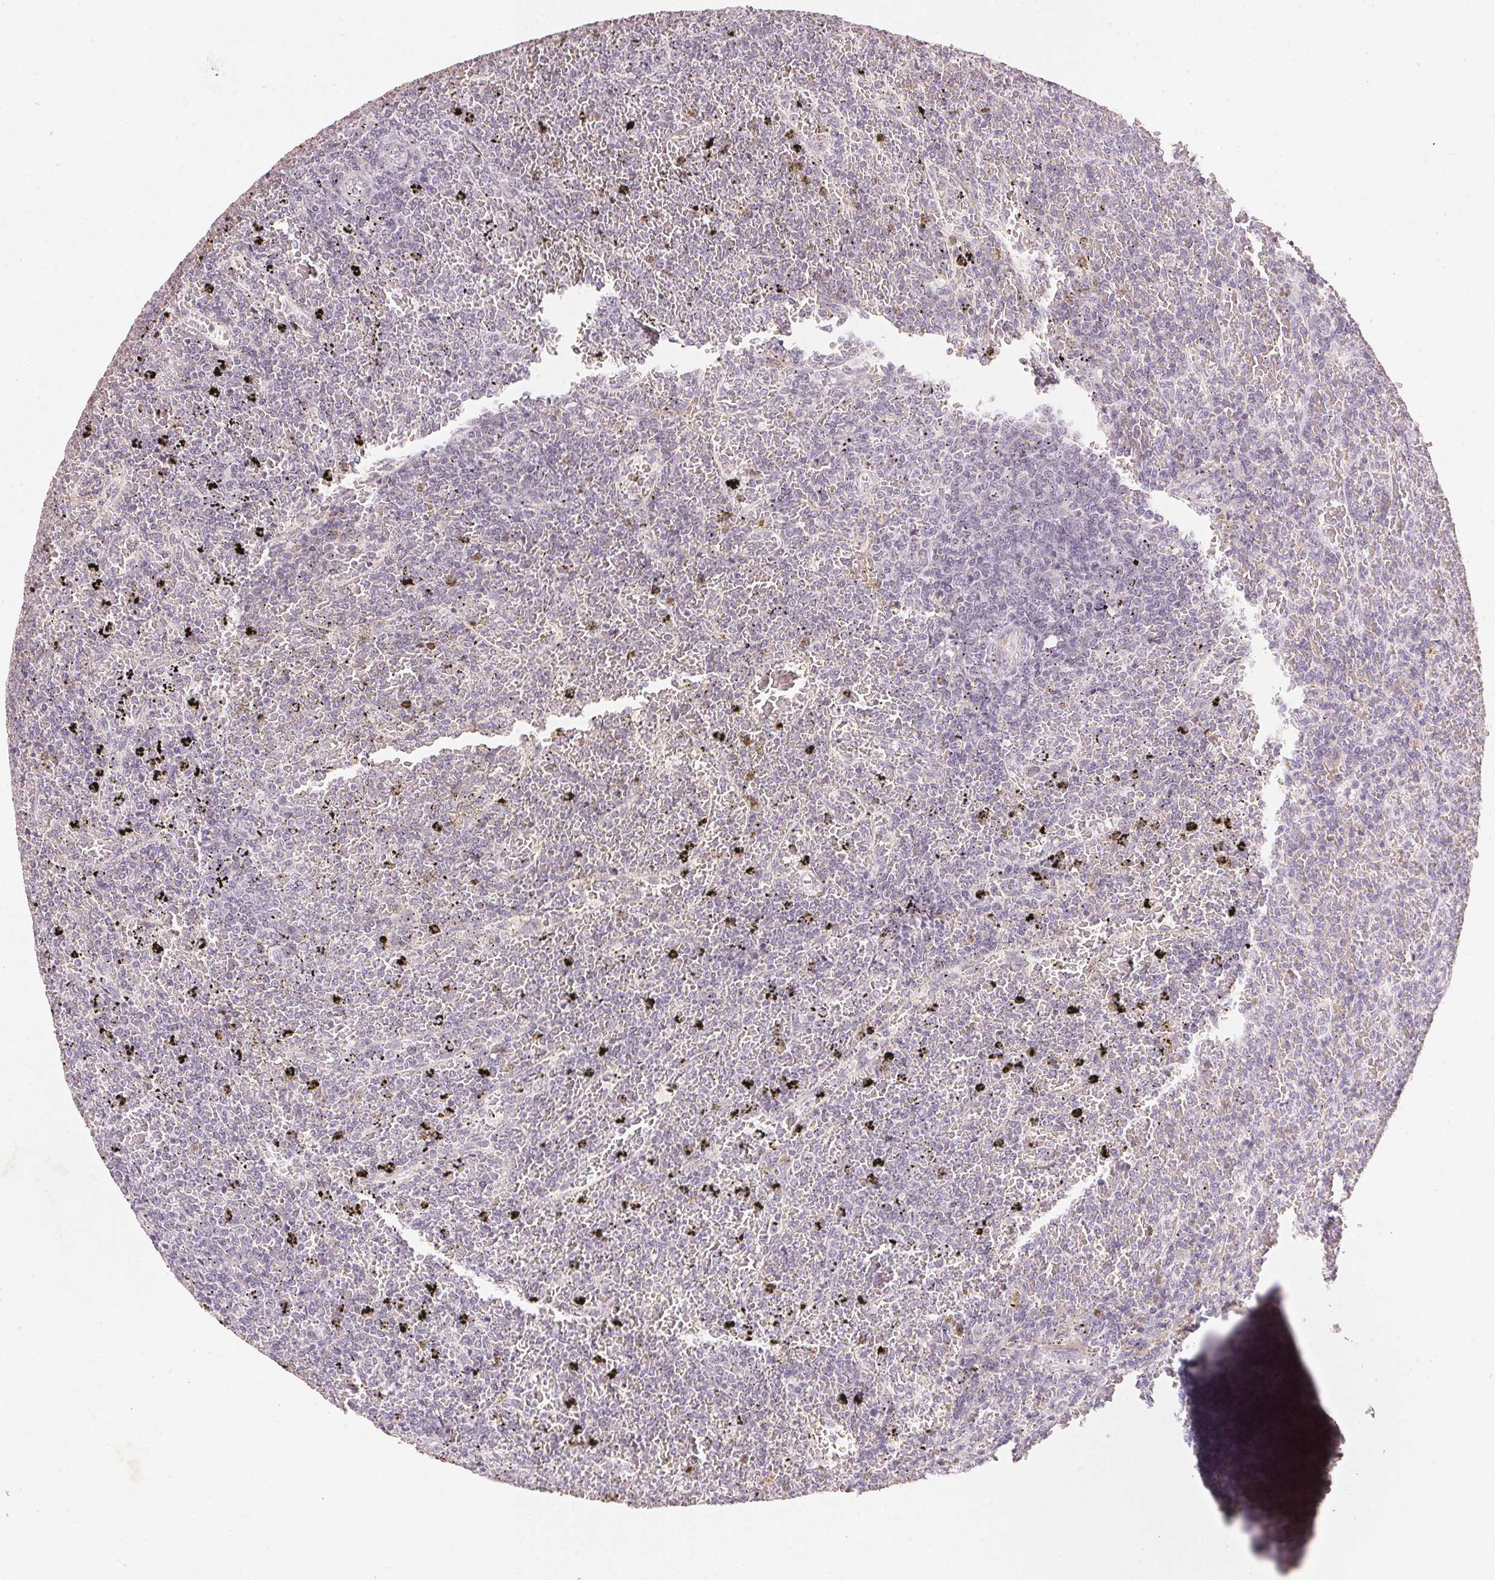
{"staining": {"intensity": "negative", "quantity": "none", "location": "none"}, "tissue": "lymphoma", "cell_type": "Tumor cells", "image_type": "cancer", "snomed": [{"axis": "morphology", "description": "Malignant lymphoma, non-Hodgkin's type, Low grade"}, {"axis": "topography", "description": "Spleen"}], "caption": "There is no significant staining in tumor cells of malignant lymphoma, non-Hodgkin's type (low-grade).", "gene": "SMTN", "patient": {"sex": "female", "age": 77}}